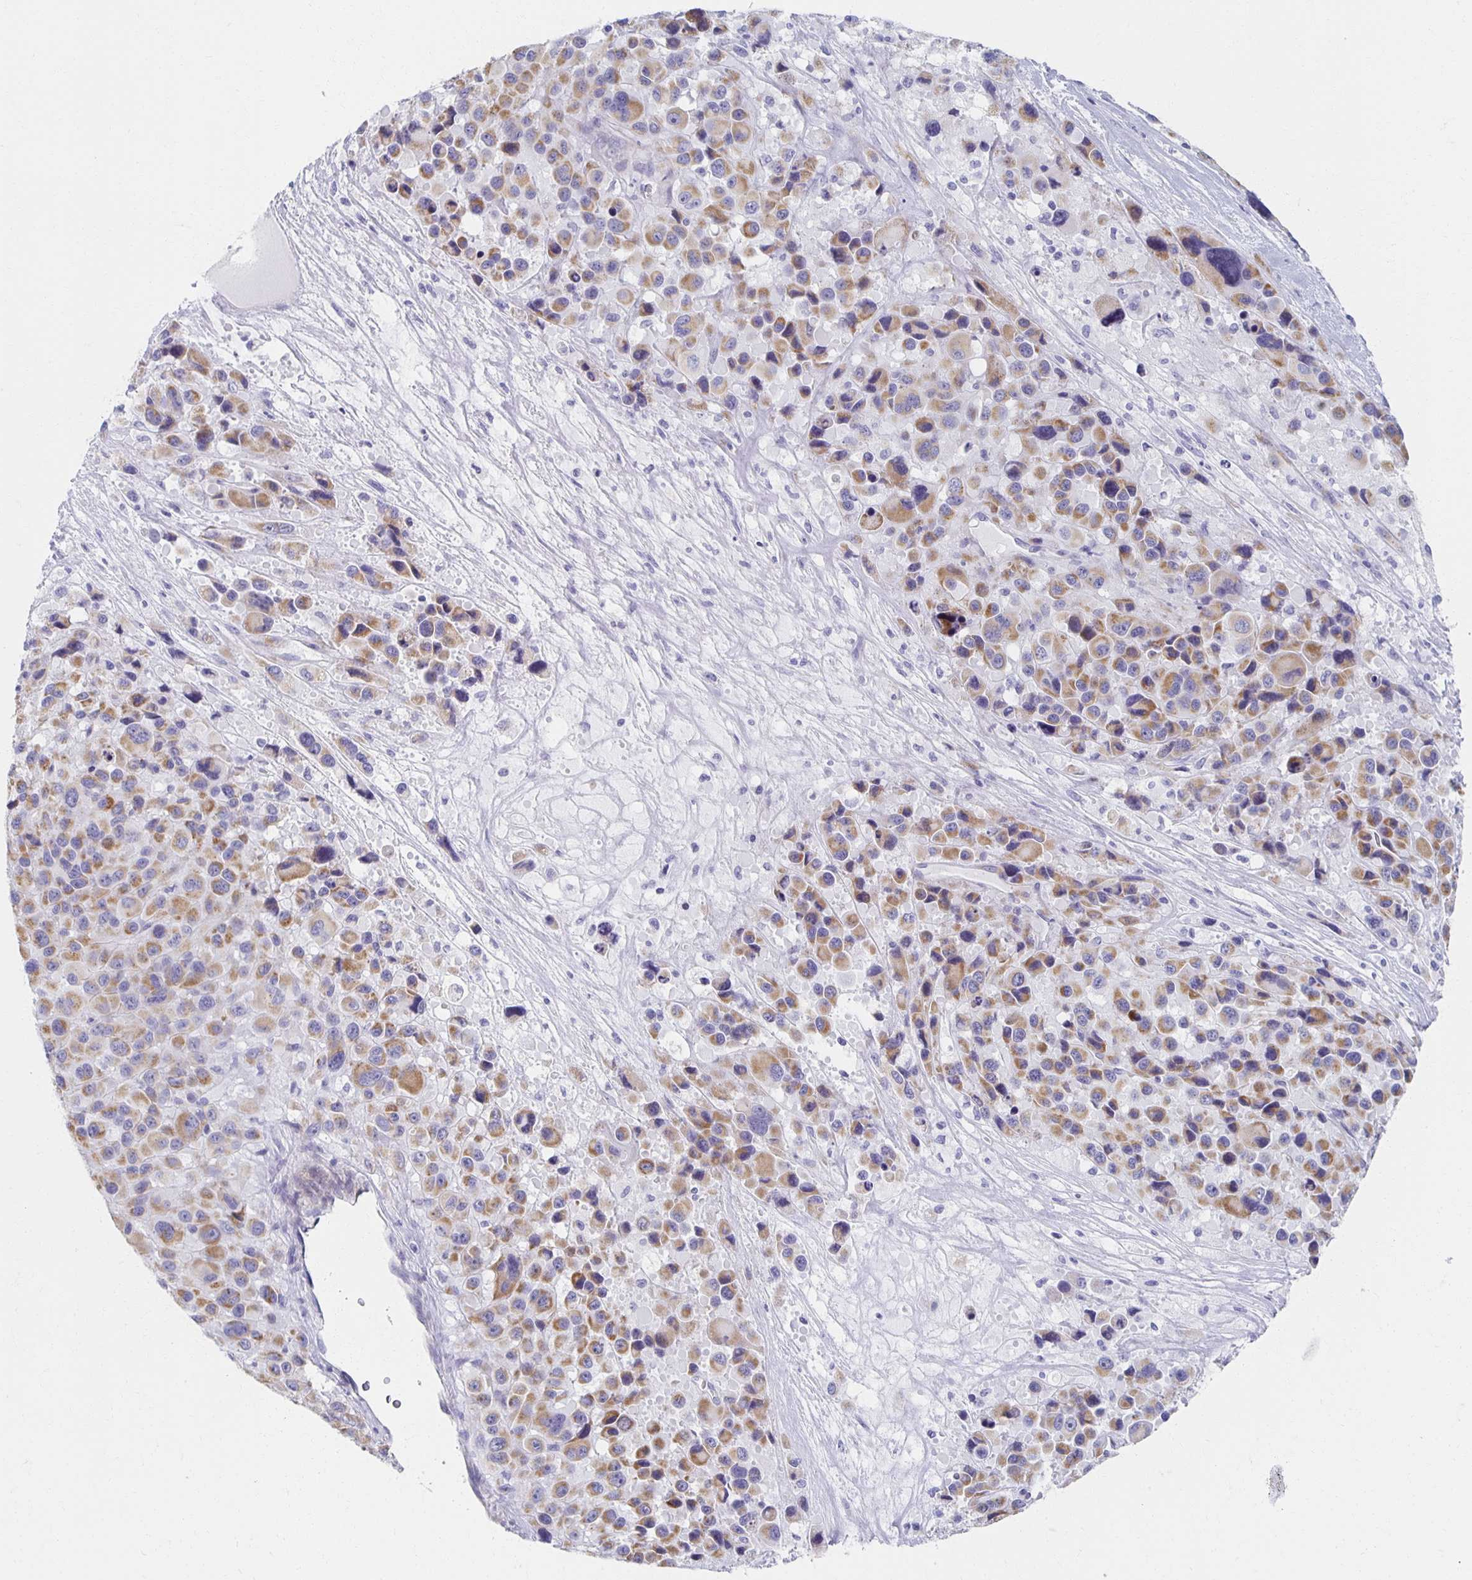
{"staining": {"intensity": "moderate", "quantity": ">75%", "location": "cytoplasmic/membranous"}, "tissue": "melanoma", "cell_type": "Tumor cells", "image_type": "cancer", "snomed": [{"axis": "morphology", "description": "Malignant melanoma, Metastatic site"}, {"axis": "topography", "description": "Lymph node"}], "caption": "Malignant melanoma (metastatic site) stained for a protein reveals moderate cytoplasmic/membranous positivity in tumor cells. The protein is stained brown, and the nuclei are stained in blue (DAB IHC with brightfield microscopy, high magnification).", "gene": "TEX44", "patient": {"sex": "female", "age": 65}}